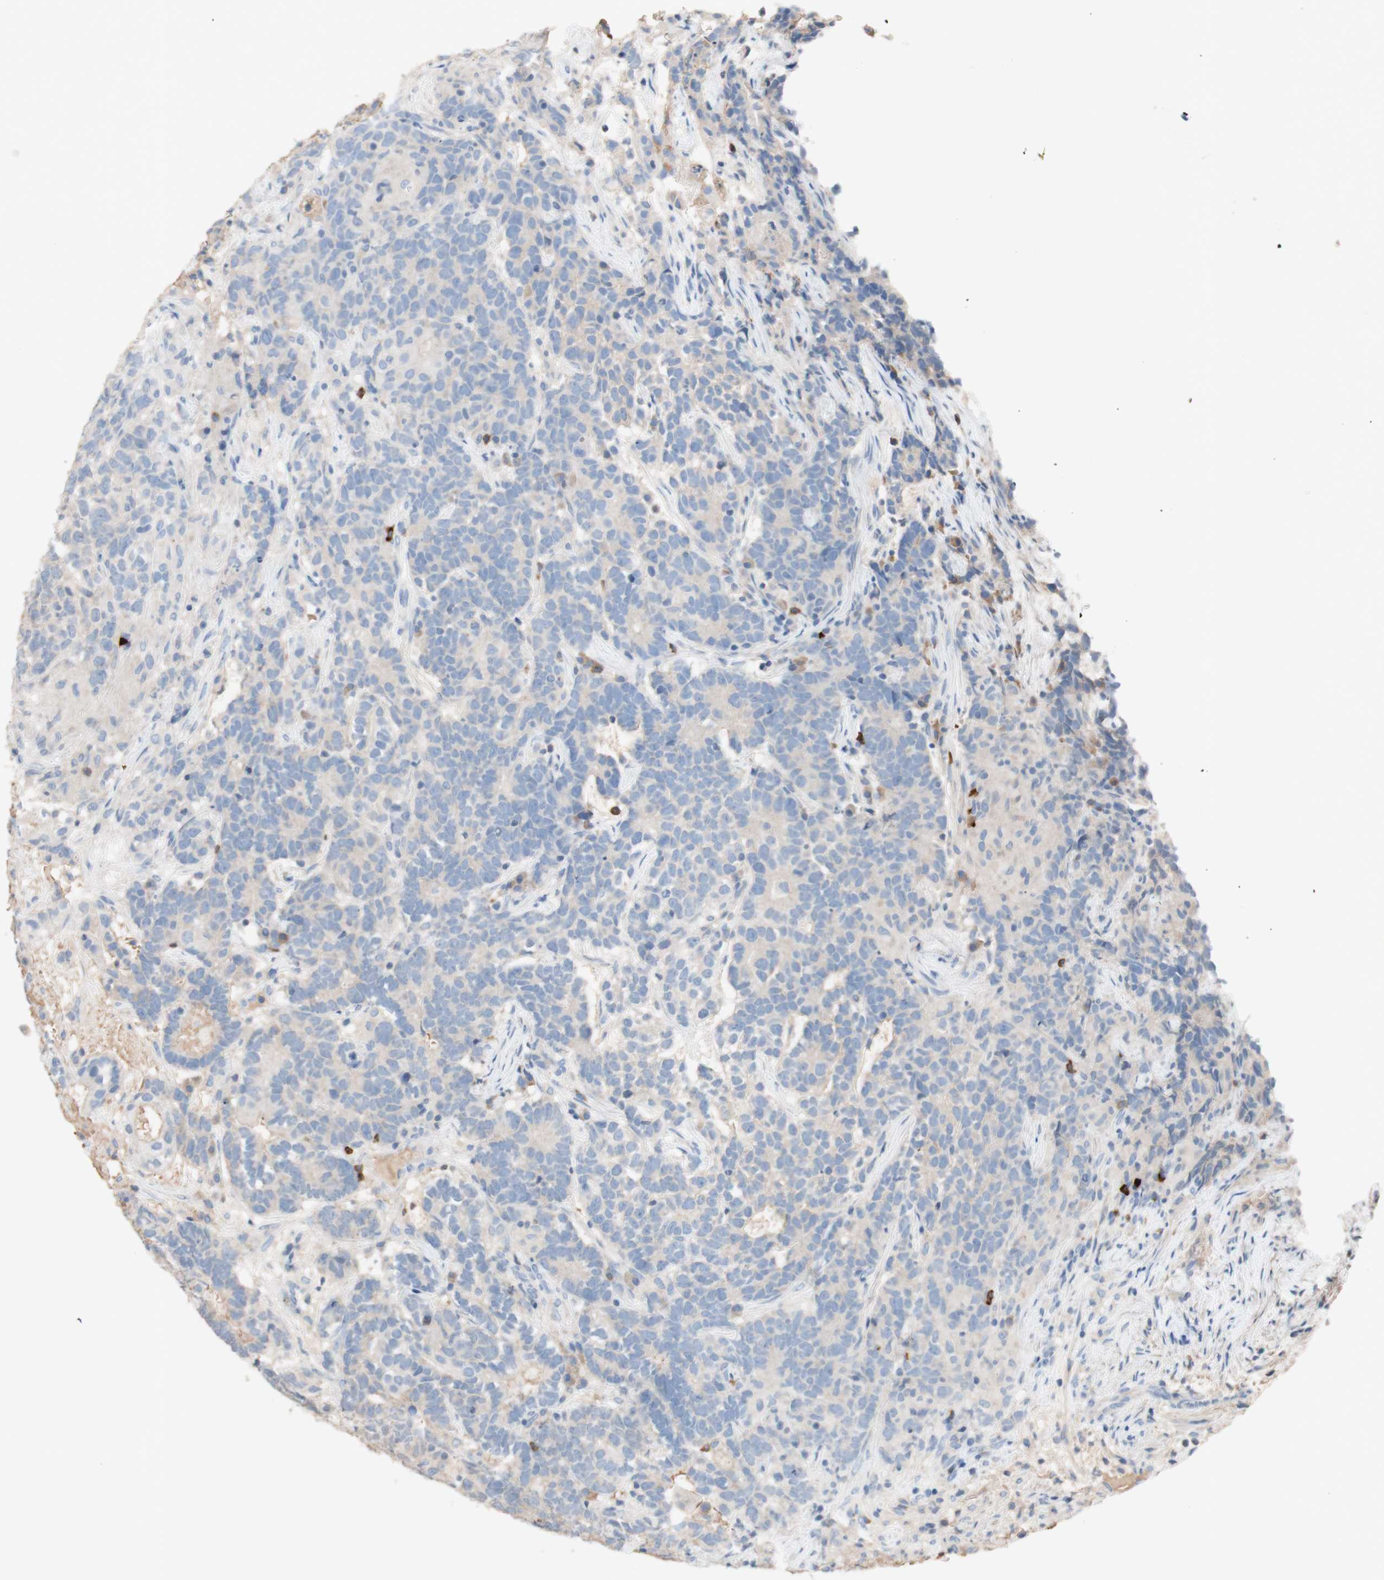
{"staining": {"intensity": "weak", "quantity": ">75%", "location": "cytoplasmic/membranous"}, "tissue": "testis cancer", "cell_type": "Tumor cells", "image_type": "cancer", "snomed": [{"axis": "morphology", "description": "Carcinoma, Embryonal, NOS"}, {"axis": "topography", "description": "Testis"}], "caption": "The histopathology image displays a brown stain indicating the presence of a protein in the cytoplasmic/membranous of tumor cells in embryonal carcinoma (testis).", "gene": "PACSIN1", "patient": {"sex": "male", "age": 26}}